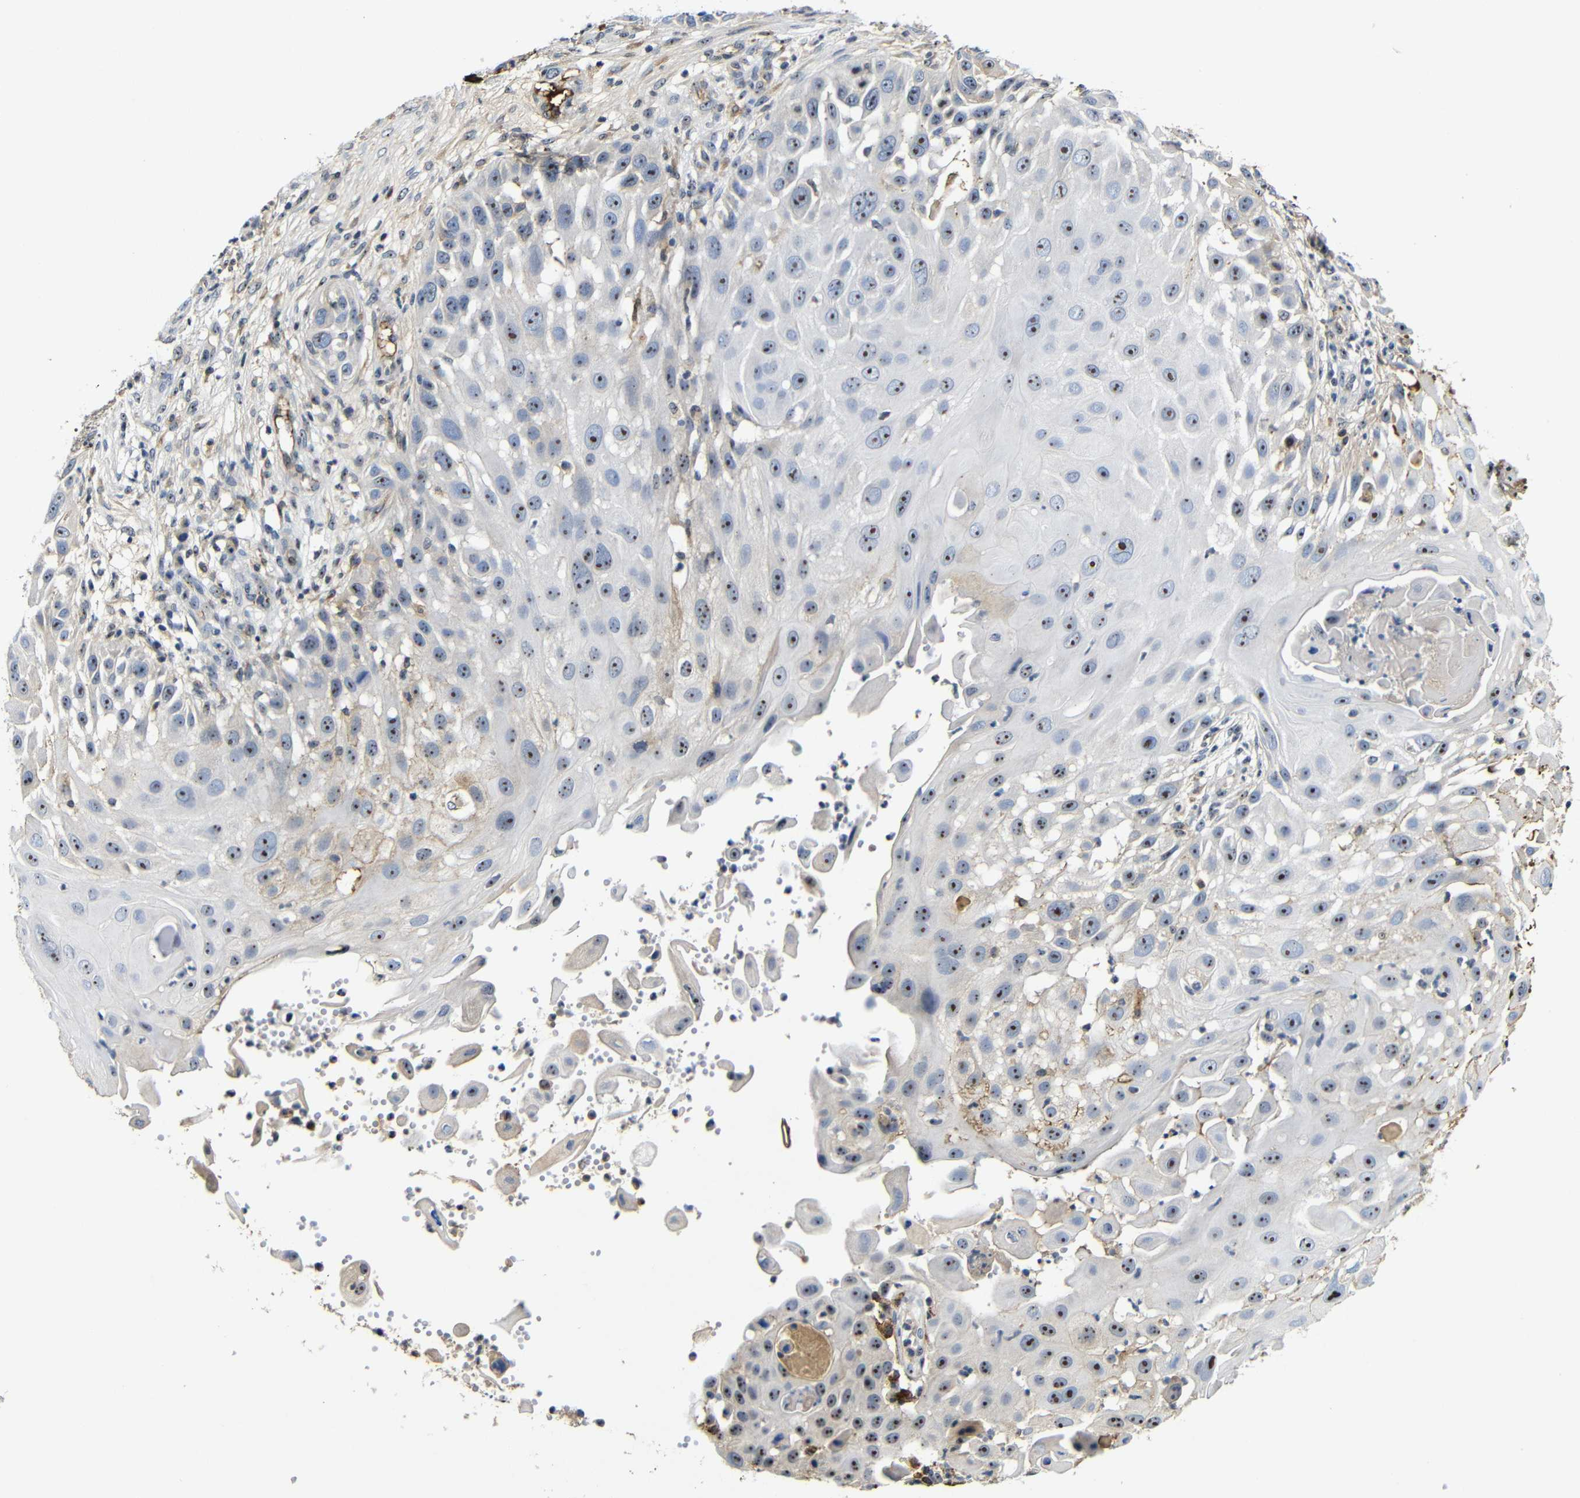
{"staining": {"intensity": "moderate", "quantity": ">75%", "location": "nuclear"}, "tissue": "skin cancer", "cell_type": "Tumor cells", "image_type": "cancer", "snomed": [{"axis": "morphology", "description": "Squamous cell carcinoma, NOS"}, {"axis": "topography", "description": "Skin"}], "caption": "Skin squamous cell carcinoma stained for a protein exhibits moderate nuclear positivity in tumor cells. Immunohistochemistry stains the protein of interest in brown and the nuclei are stained blue.", "gene": "MYC", "patient": {"sex": "female", "age": 44}}